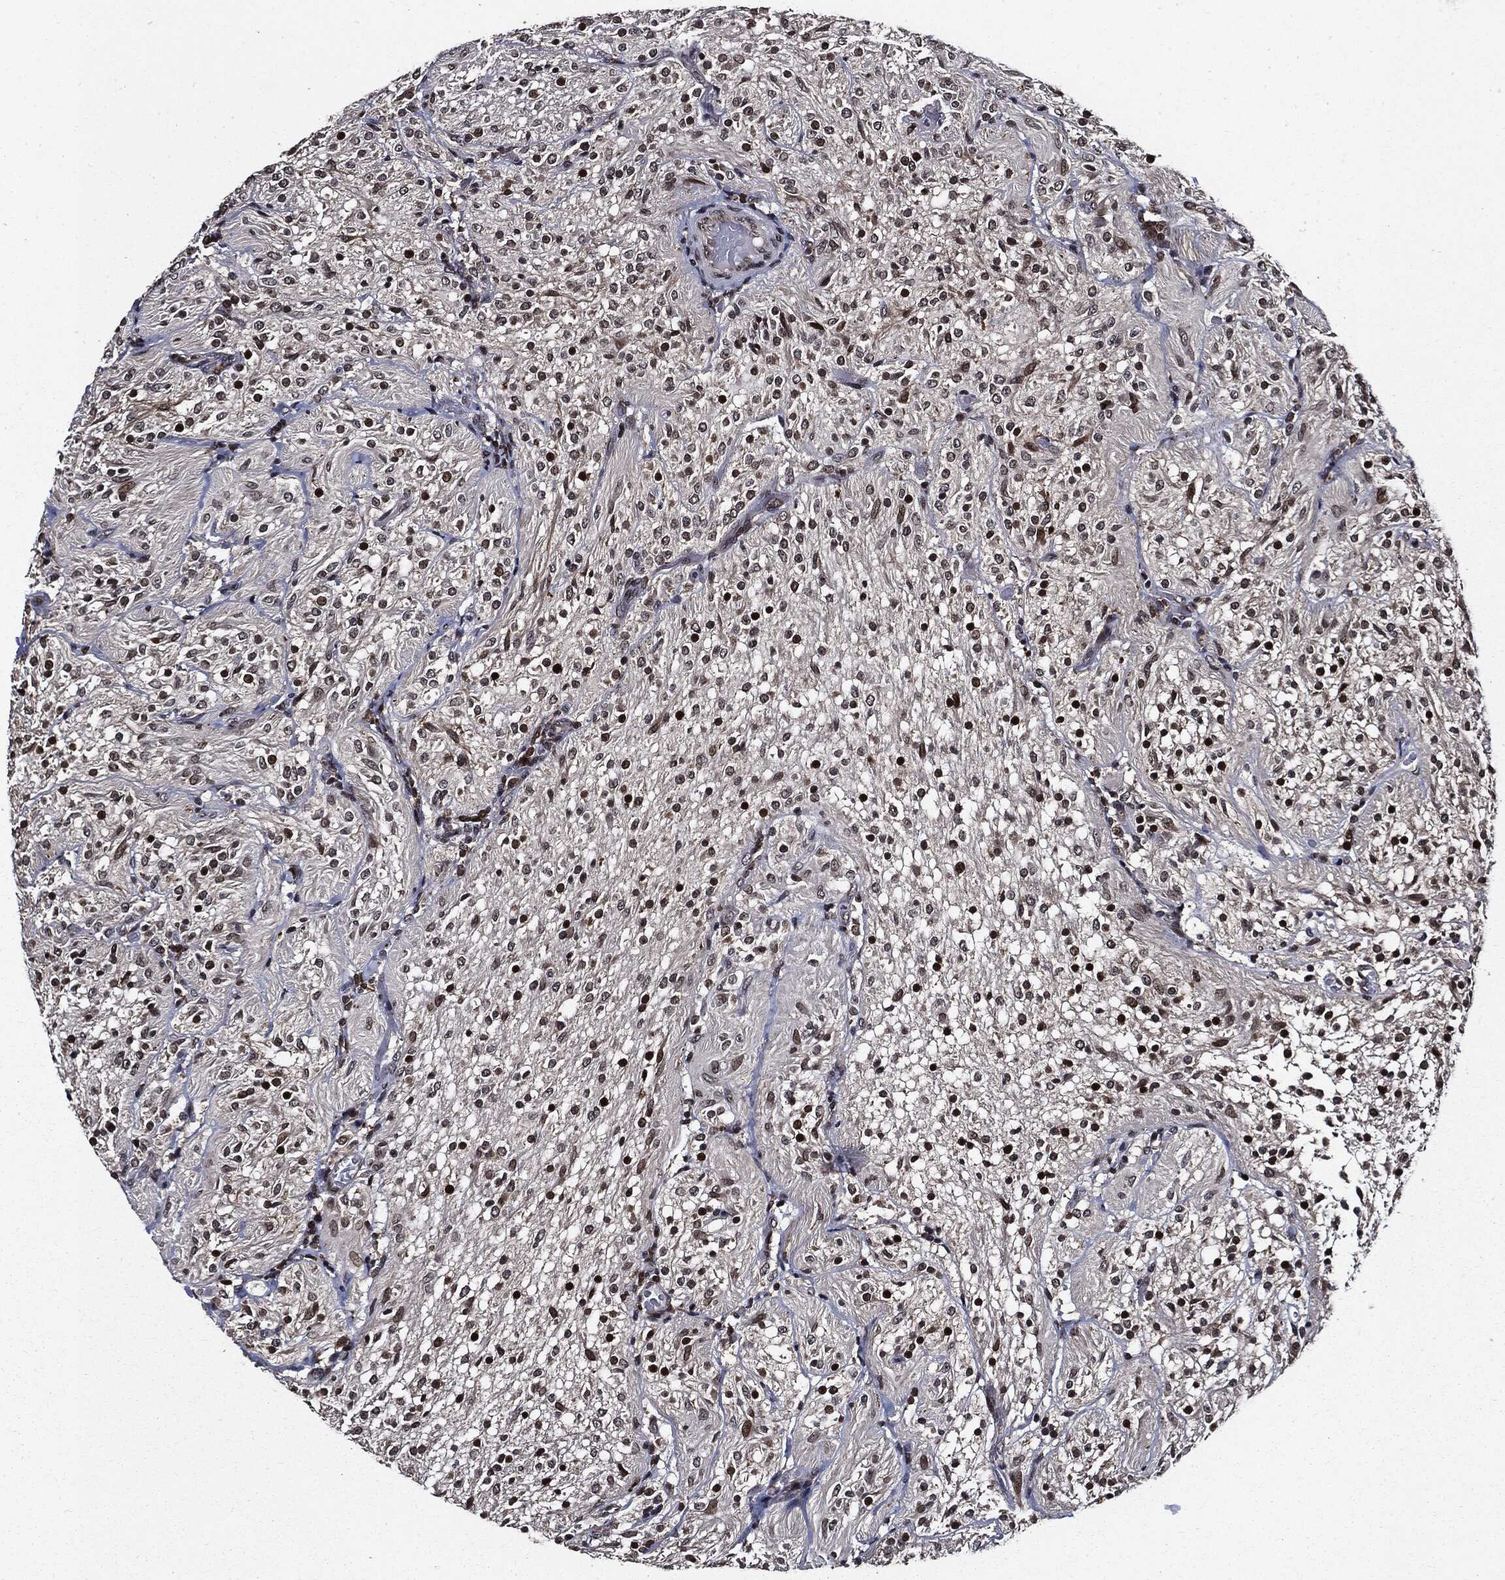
{"staining": {"intensity": "moderate", "quantity": "25%-75%", "location": "nuclear"}, "tissue": "glioma", "cell_type": "Tumor cells", "image_type": "cancer", "snomed": [{"axis": "morphology", "description": "Glioma, malignant, Low grade"}, {"axis": "topography", "description": "Brain"}], "caption": "This image shows immunohistochemistry (IHC) staining of malignant glioma (low-grade), with medium moderate nuclear positivity in approximately 25%-75% of tumor cells.", "gene": "SUGT1", "patient": {"sex": "male", "age": 3}}